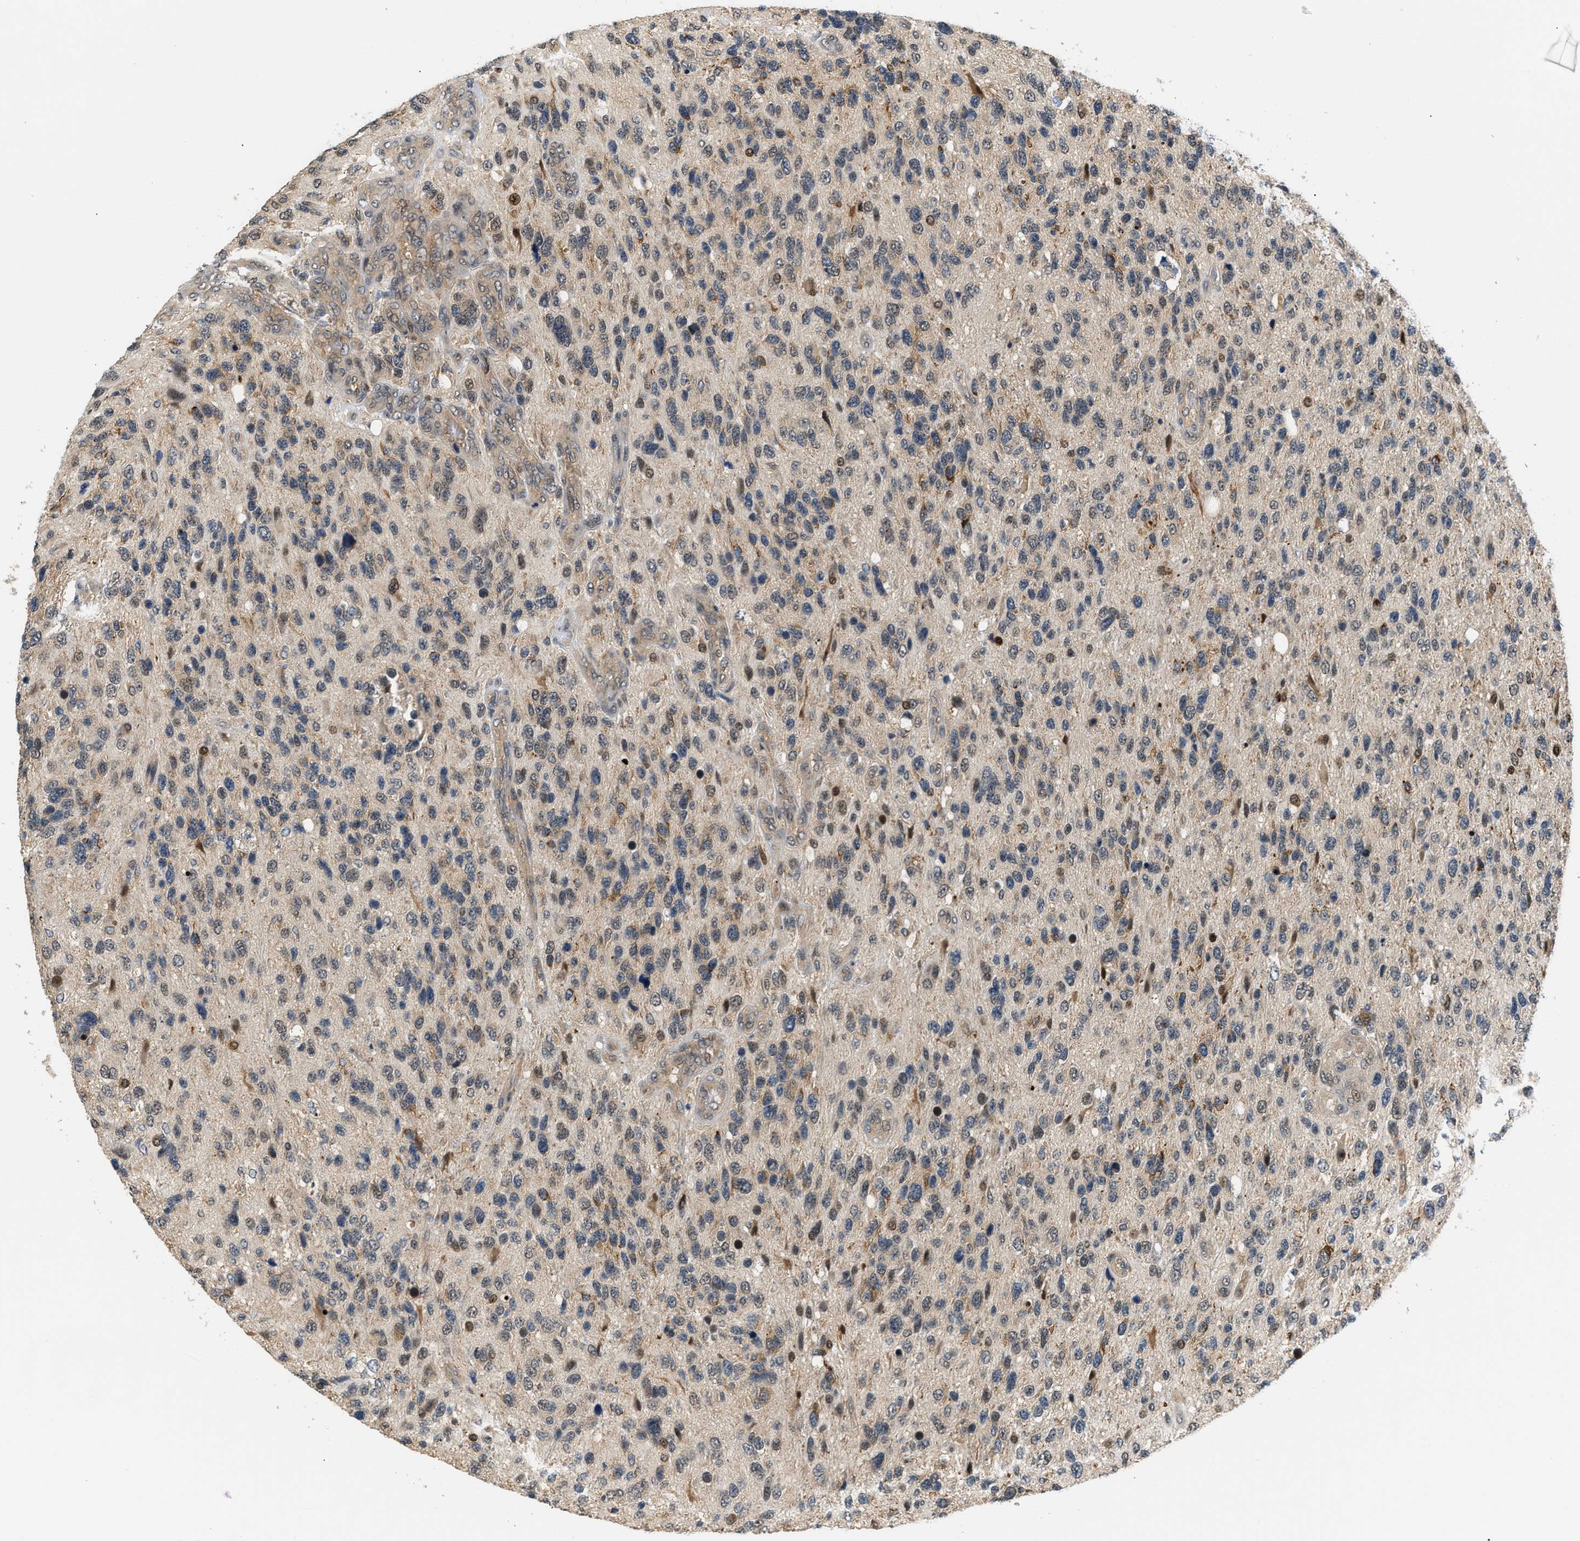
{"staining": {"intensity": "moderate", "quantity": "<25%", "location": "nuclear"}, "tissue": "glioma", "cell_type": "Tumor cells", "image_type": "cancer", "snomed": [{"axis": "morphology", "description": "Glioma, malignant, High grade"}, {"axis": "topography", "description": "Brain"}], "caption": "Moderate nuclear expression for a protein is identified in about <25% of tumor cells of glioma using immunohistochemistry (IHC).", "gene": "LARP6", "patient": {"sex": "female", "age": 58}}